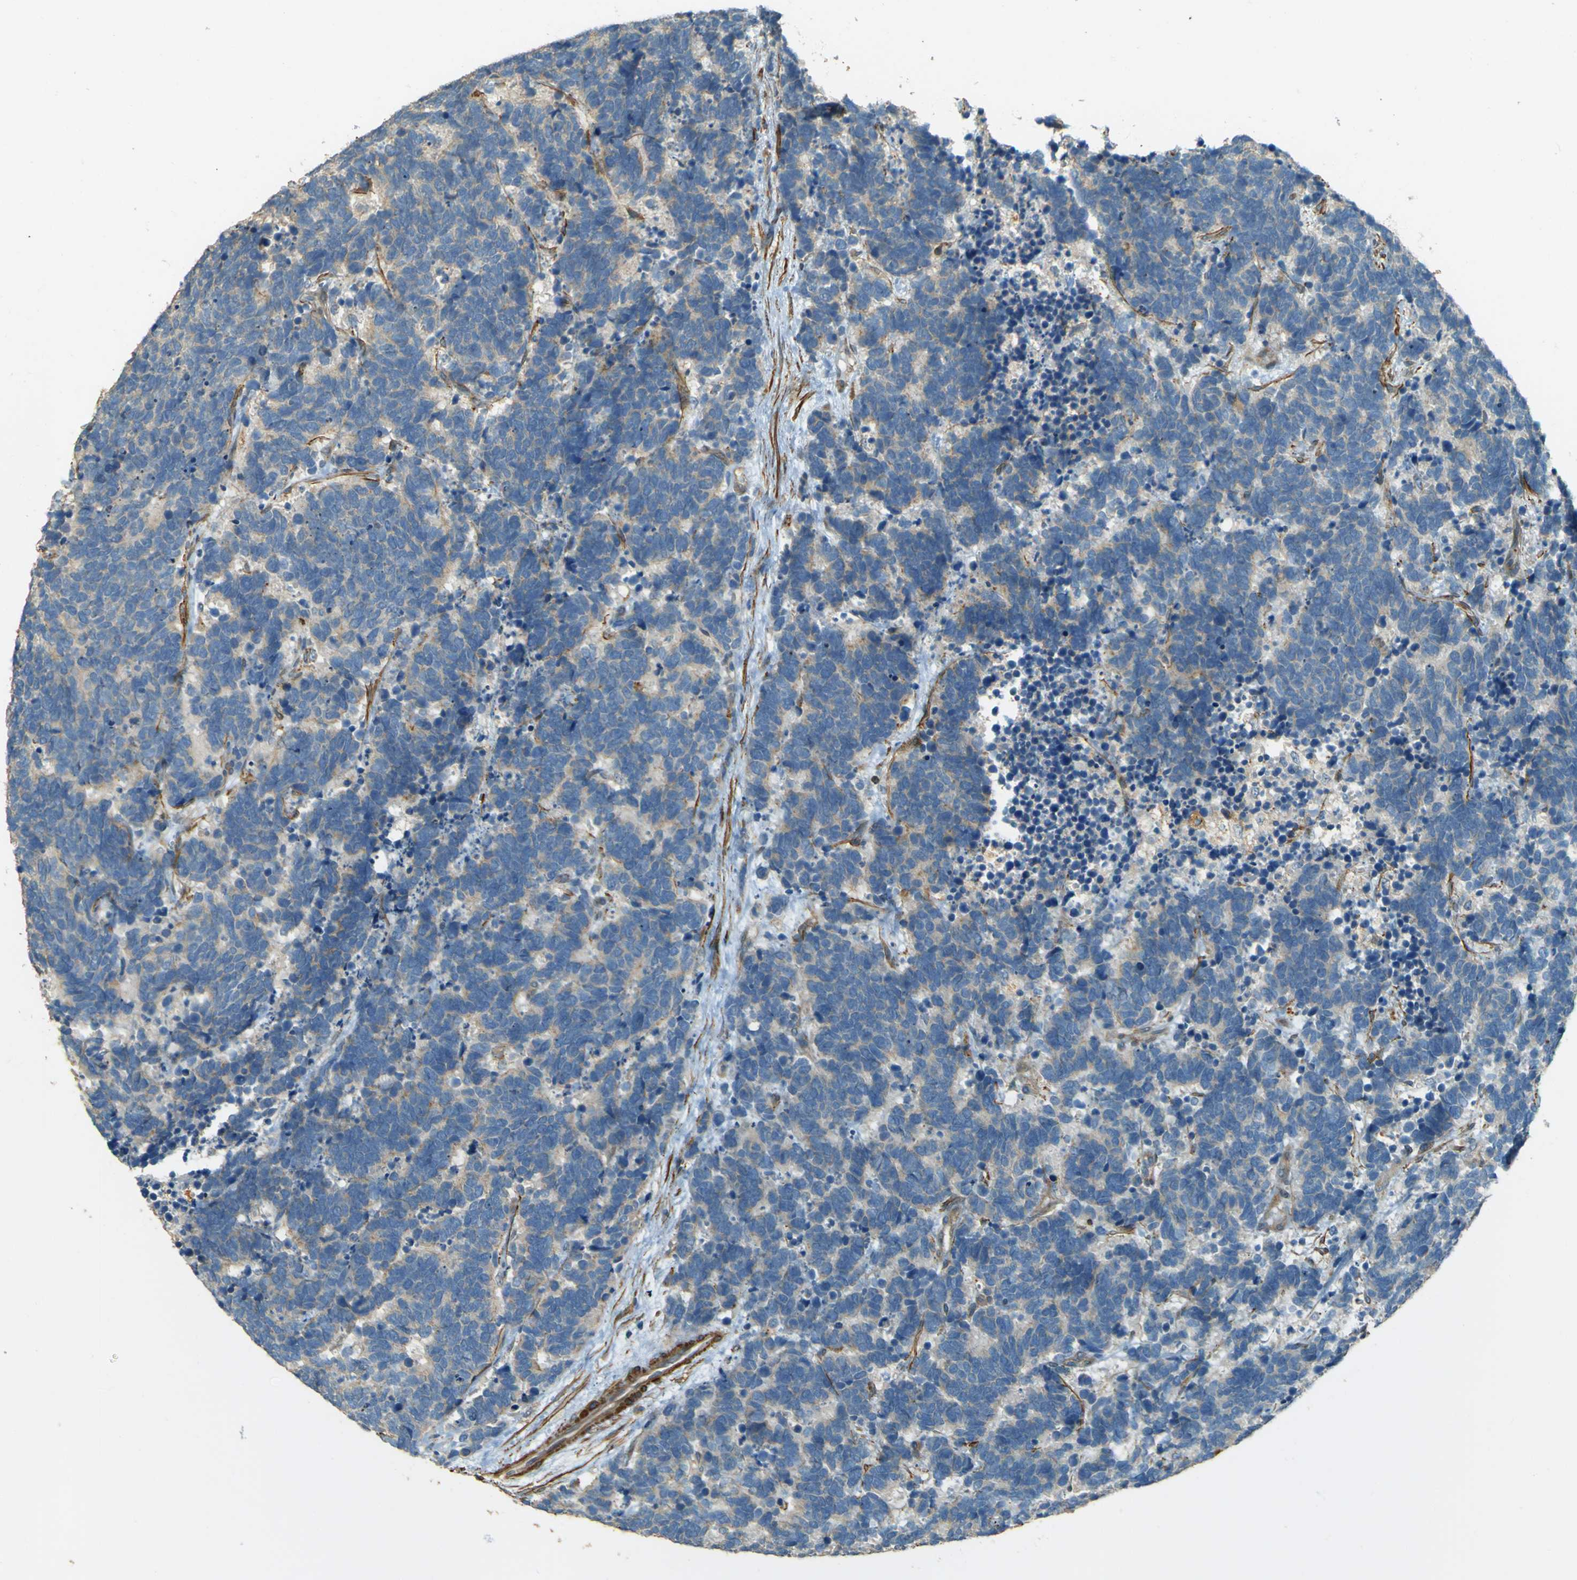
{"staining": {"intensity": "negative", "quantity": "none", "location": "none"}, "tissue": "carcinoid", "cell_type": "Tumor cells", "image_type": "cancer", "snomed": [{"axis": "morphology", "description": "Carcinoma, NOS"}, {"axis": "morphology", "description": "Carcinoid, malignant, NOS"}, {"axis": "topography", "description": "Urinary bladder"}], "caption": "This is an immunohistochemistry photomicrograph of human carcinoid. There is no expression in tumor cells.", "gene": "NEXN", "patient": {"sex": "male", "age": 57}}